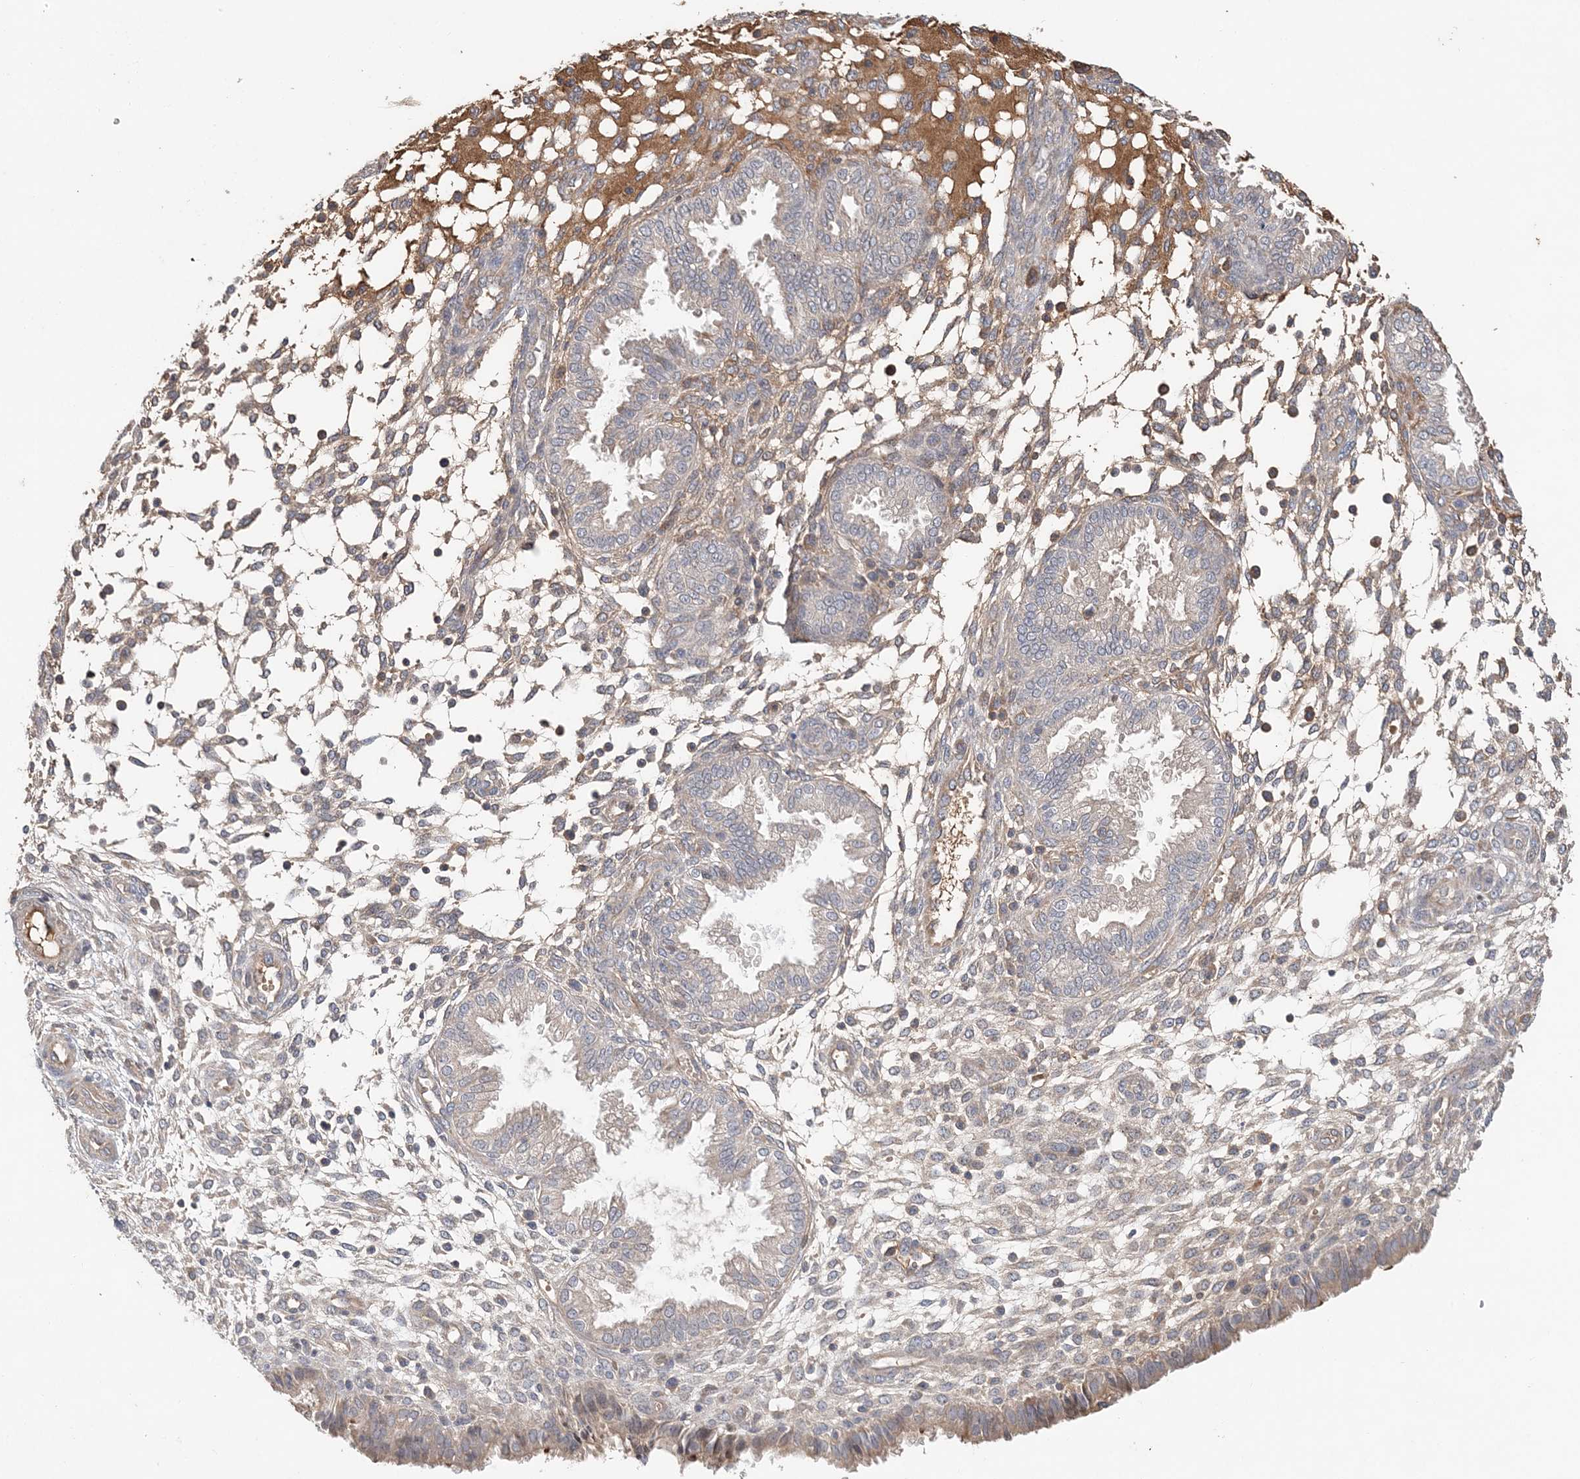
{"staining": {"intensity": "moderate", "quantity": "<25%", "location": "cytoplasmic/membranous"}, "tissue": "endometrium", "cell_type": "Cells in endometrial stroma", "image_type": "normal", "snomed": [{"axis": "morphology", "description": "Normal tissue, NOS"}, {"axis": "topography", "description": "Endometrium"}], "caption": "Endometrium stained for a protein (brown) shows moderate cytoplasmic/membranous positive expression in approximately <25% of cells in endometrial stroma.", "gene": "SYCP3", "patient": {"sex": "female", "age": 33}}